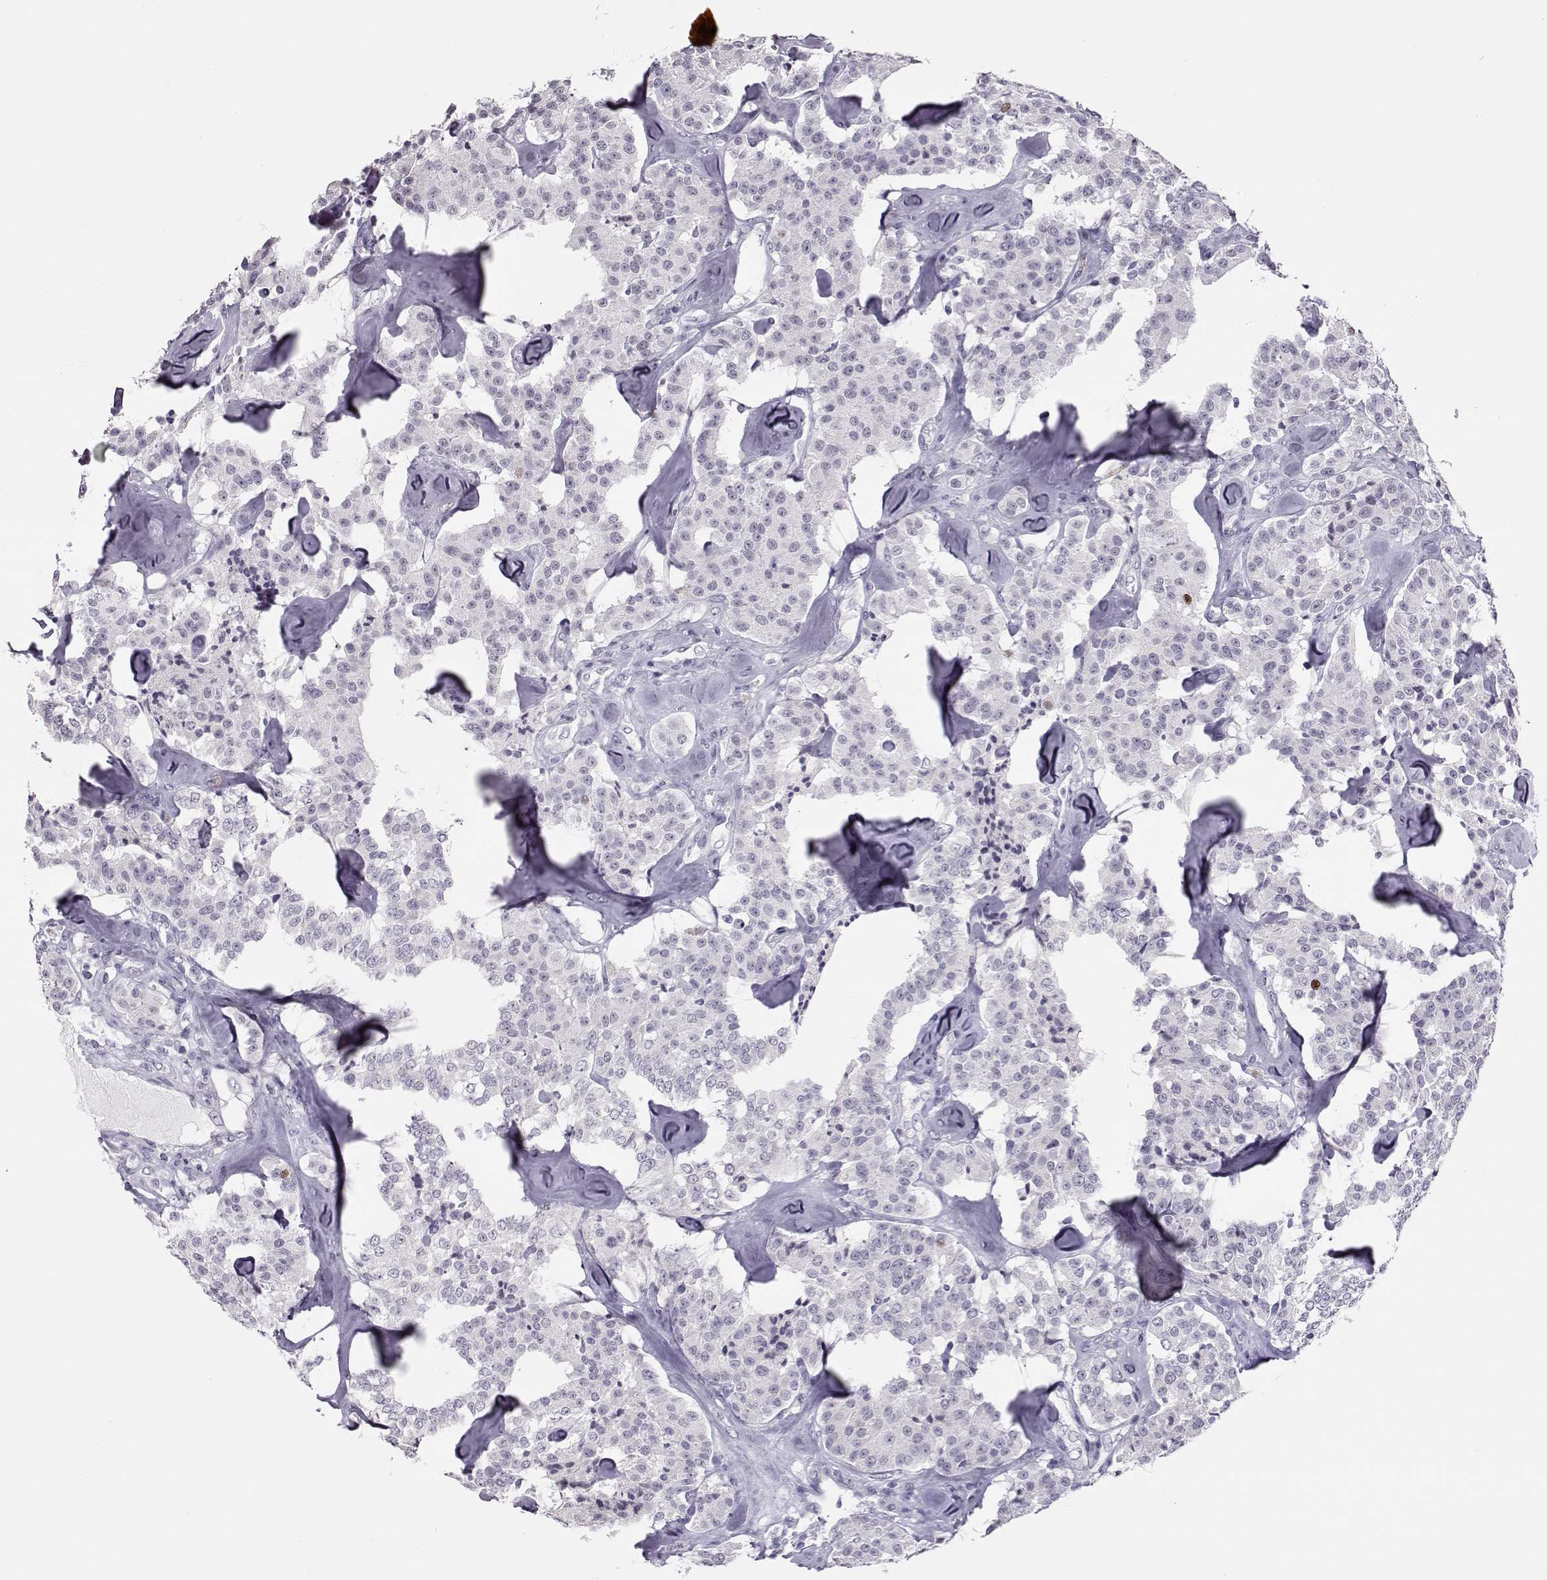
{"staining": {"intensity": "negative", "quantity": "none", "location": "none"}, "tissue": "carcinoid", "cell_type": "Tumor cells", "image_type": "cancer", "snomed": [{"axis": "morphology", "description": "Carcinoid, malignant, NOS"}, {"axis": "topography", "description": "Pancreas"}], "caption": "This is a histopathology image of immunohistochemistry staining of carcinoid, which shows no expression in tumor cells.", "gene": "SGO1", "patient": {"sex": "male", "age": 41}}